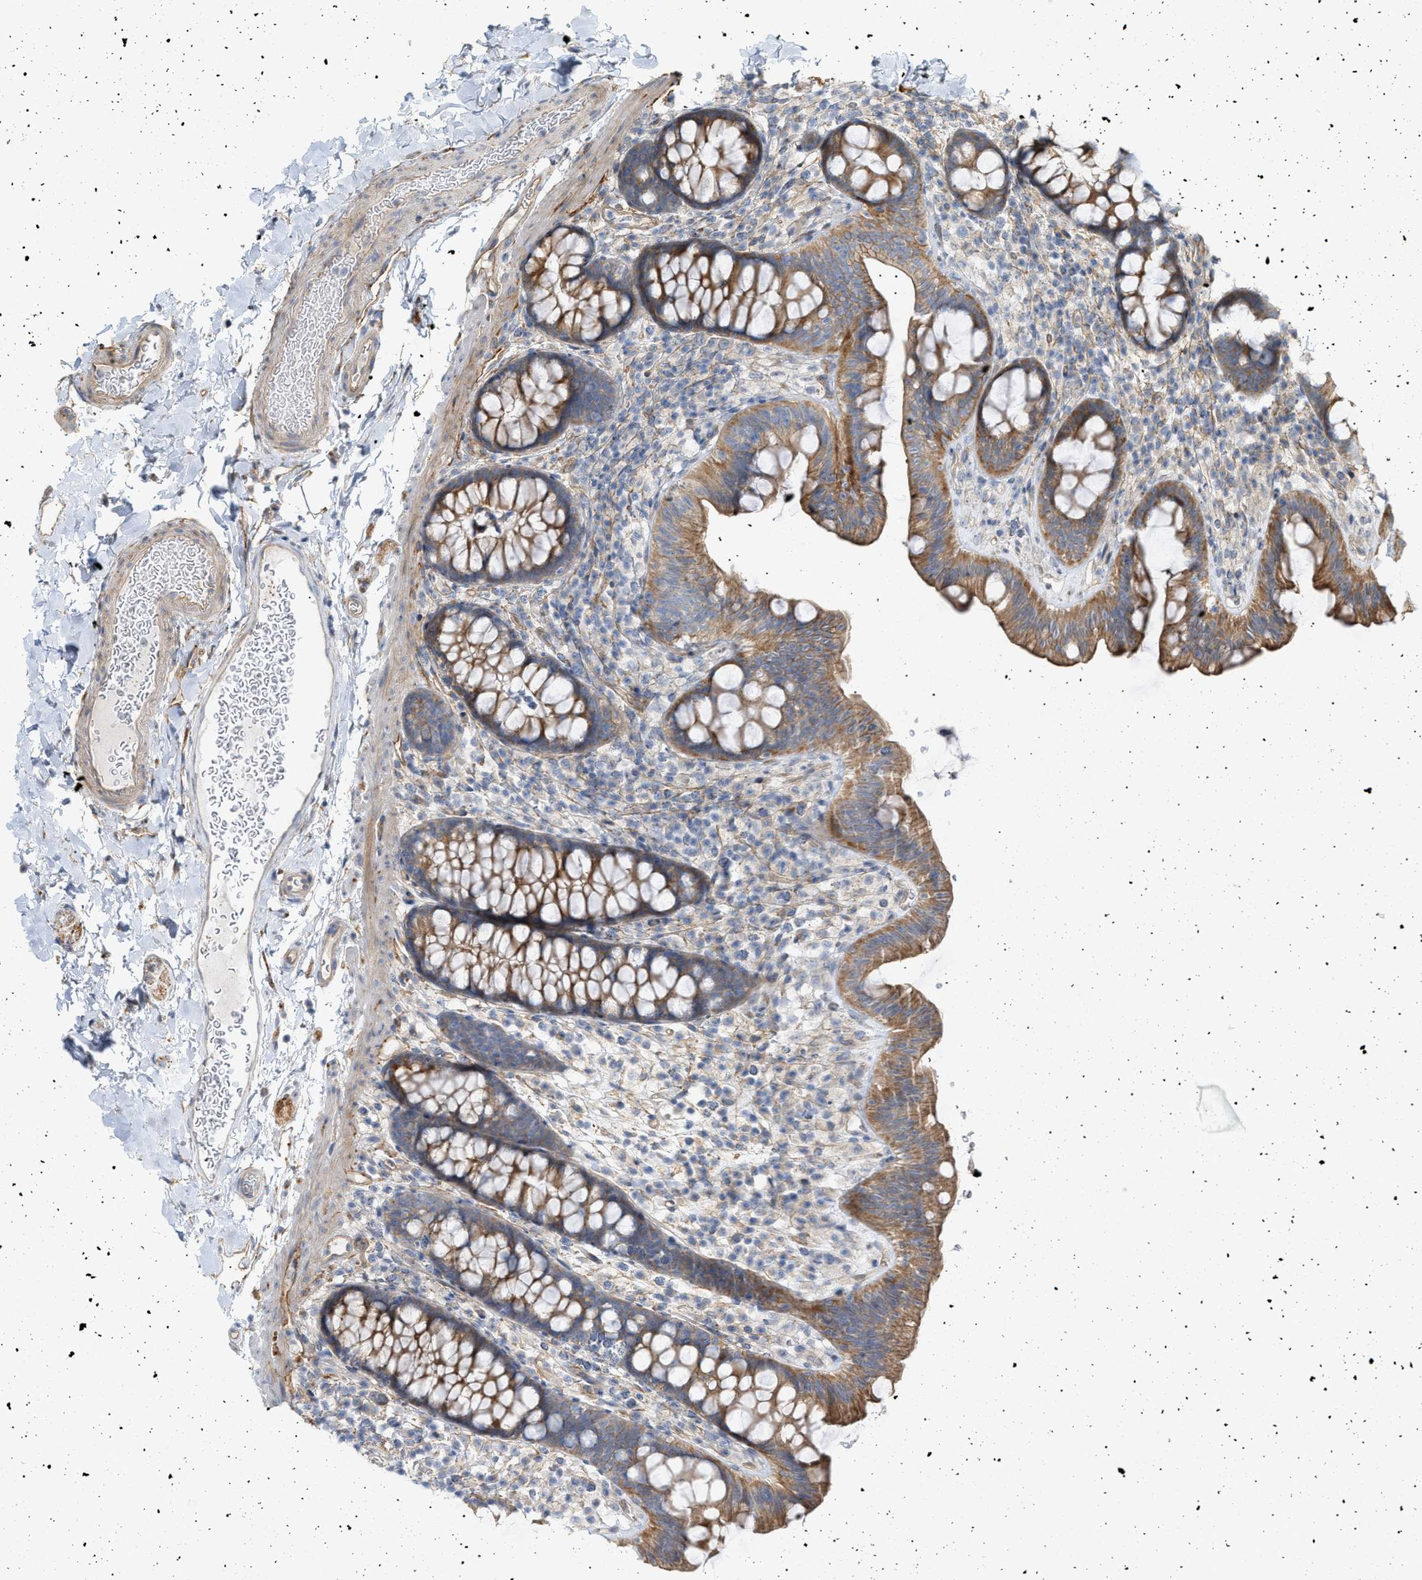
{"staining": {"intensity": "weak", "quantity": ">75%", "location": "cytoplasmic/membranous"}, "tissue": "colon", "cell_type": "Endothelial cells", "image_type": "normal", "snomed": [{"axis": "morphology", "description": "Normal tissue, NOS"}, {"axis": "topography", "description": "Colon"}], "caption": "An immunohistochemistry histopathology image of benign tissue is shown. Protein staining in brown labels weak cytoplasmic/membranous positivity in colon within endothelial cells.", "gene": "ZFHX2", "patient": {"sex": "female", "age": 80}}